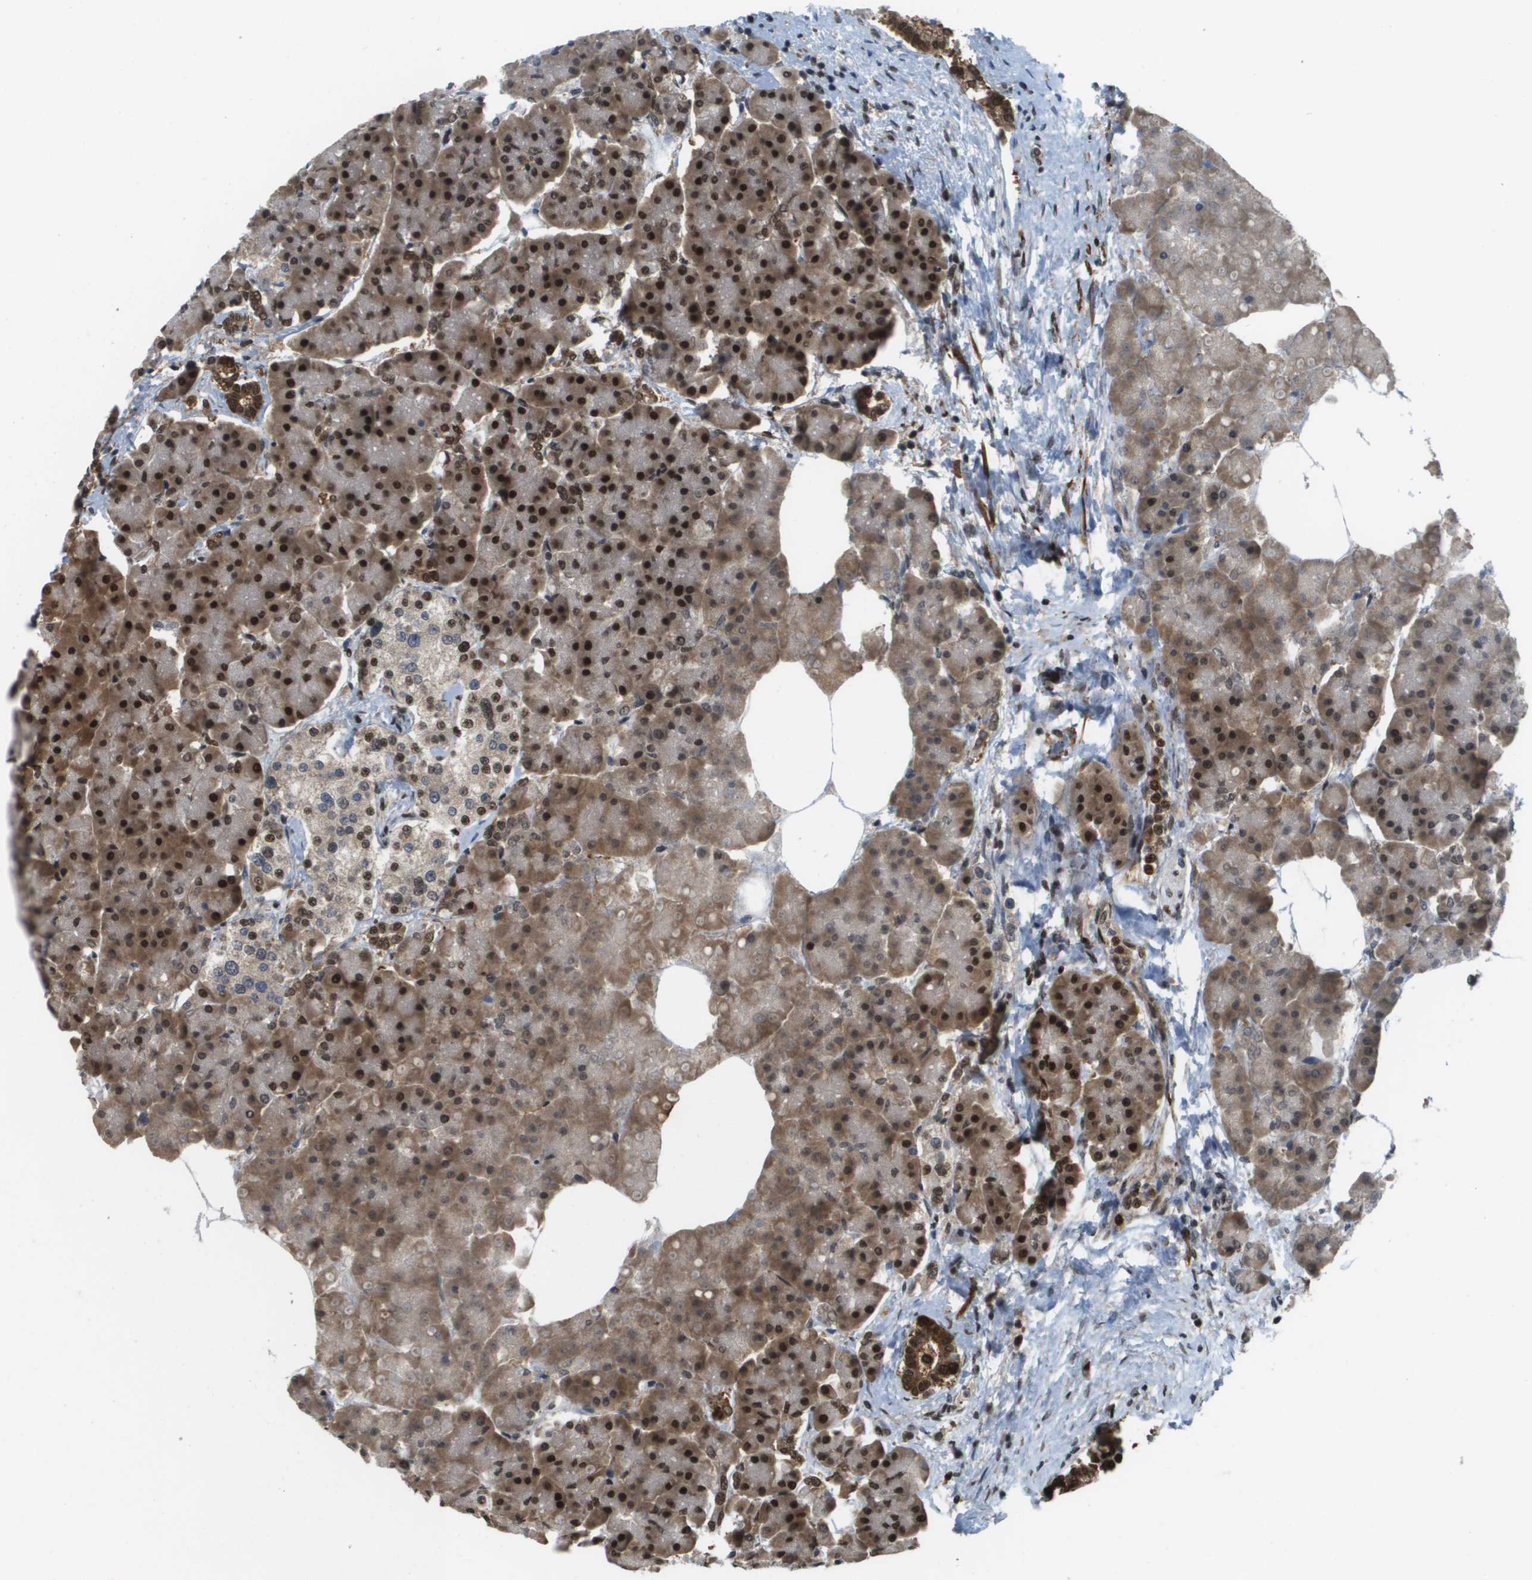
{"staining": {"intensity": "strong", "quantity": ">75%", "location": "cytoplasmic/membranous,nuclear"}, "tissue": "pancreas", "cell_type": "Exocrine glandular cells", "image_type": "normal", "snomed": [{"axis": "morphology", "description": "Normal tissue, NOS"}, {"axis": "topography", "description": "Pancreas"}], "caption": "Protein expression by immunohistochemistry demonstrates strong cytoplasmic/membranous,nuclear expression in approximately >75% of exocrine glandular cells in benign pancreas.", "gene": "PRCC", "patient": {"sex": "female", "age": 70}}